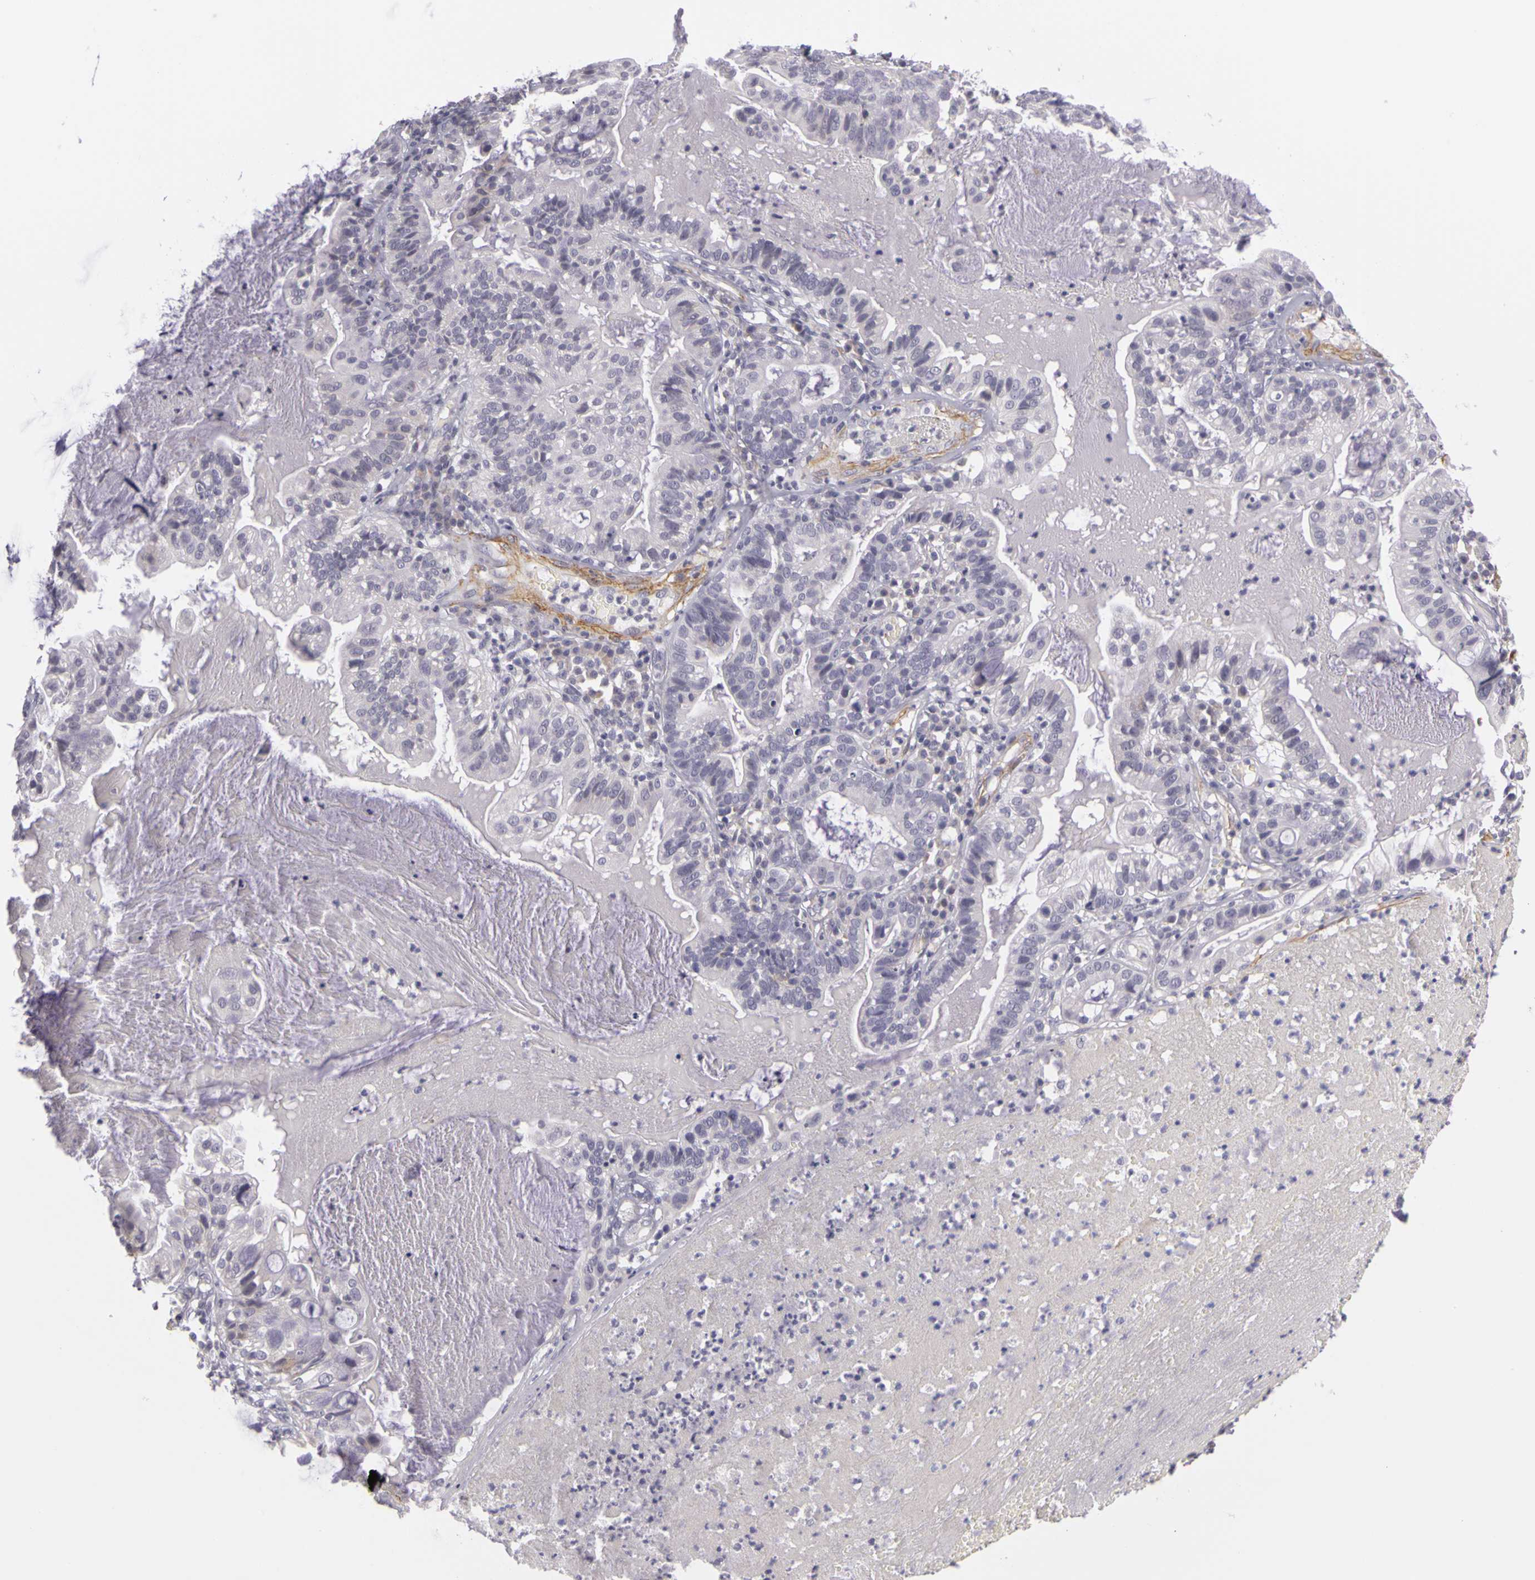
{"staining": {"intensity": "negative", "quantity": "none", "location": "none"}, "tissue": "cervical cancer", "cell_type": "Tumor cells", "image_type": "cancer", "snomed": [{"axis": "morphology", "description": "Adenocarcinoma, NOS"}, {"axis": "topography", "description": "Cervix"}], "caption": "Tumor cells are negative for brown protein staining in cervical cancer.", "gene": "CNTN2", "patient": {"sex": "female", "age": 41}}